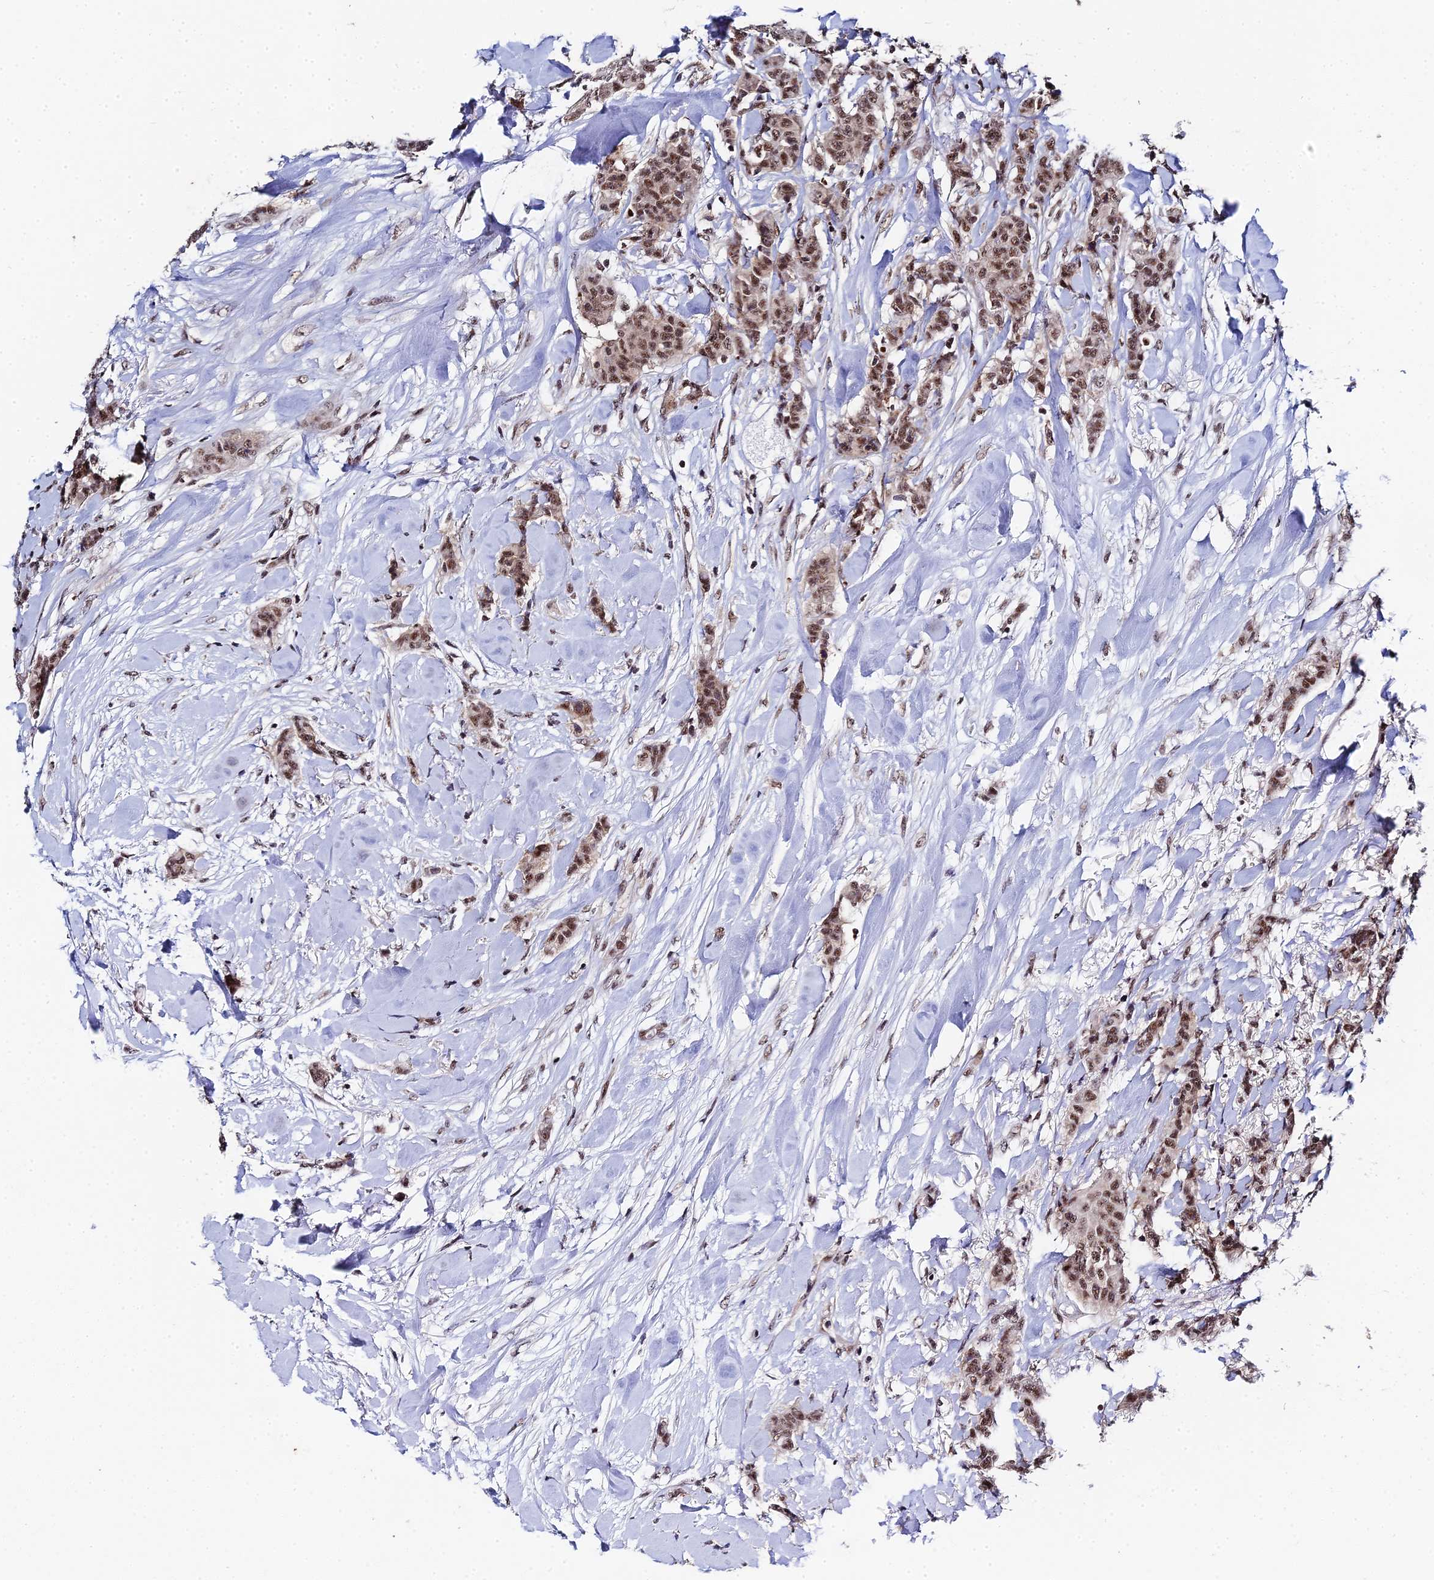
{"staining": {"intensity": "moderate", "quantity": ">75%", "location": "nuclear"}, "tissue": "breast cancer", "cell_type": "Tumor cells", "image_type": "cancer", "snomed": [{"axis": "morphology", "description": "Duct carcinoma"}, {"axis": "topography", "description": "Breast"}], "caption": "Immunohistochemical staining of human infiltrating ductal carcinoma (breast) exhibits medium levels of moderate nuclear protein expression in approximately >75% of tumor cells.", "gene": "MAGOHB", "patient": {"sex": "female", "age": 40}}